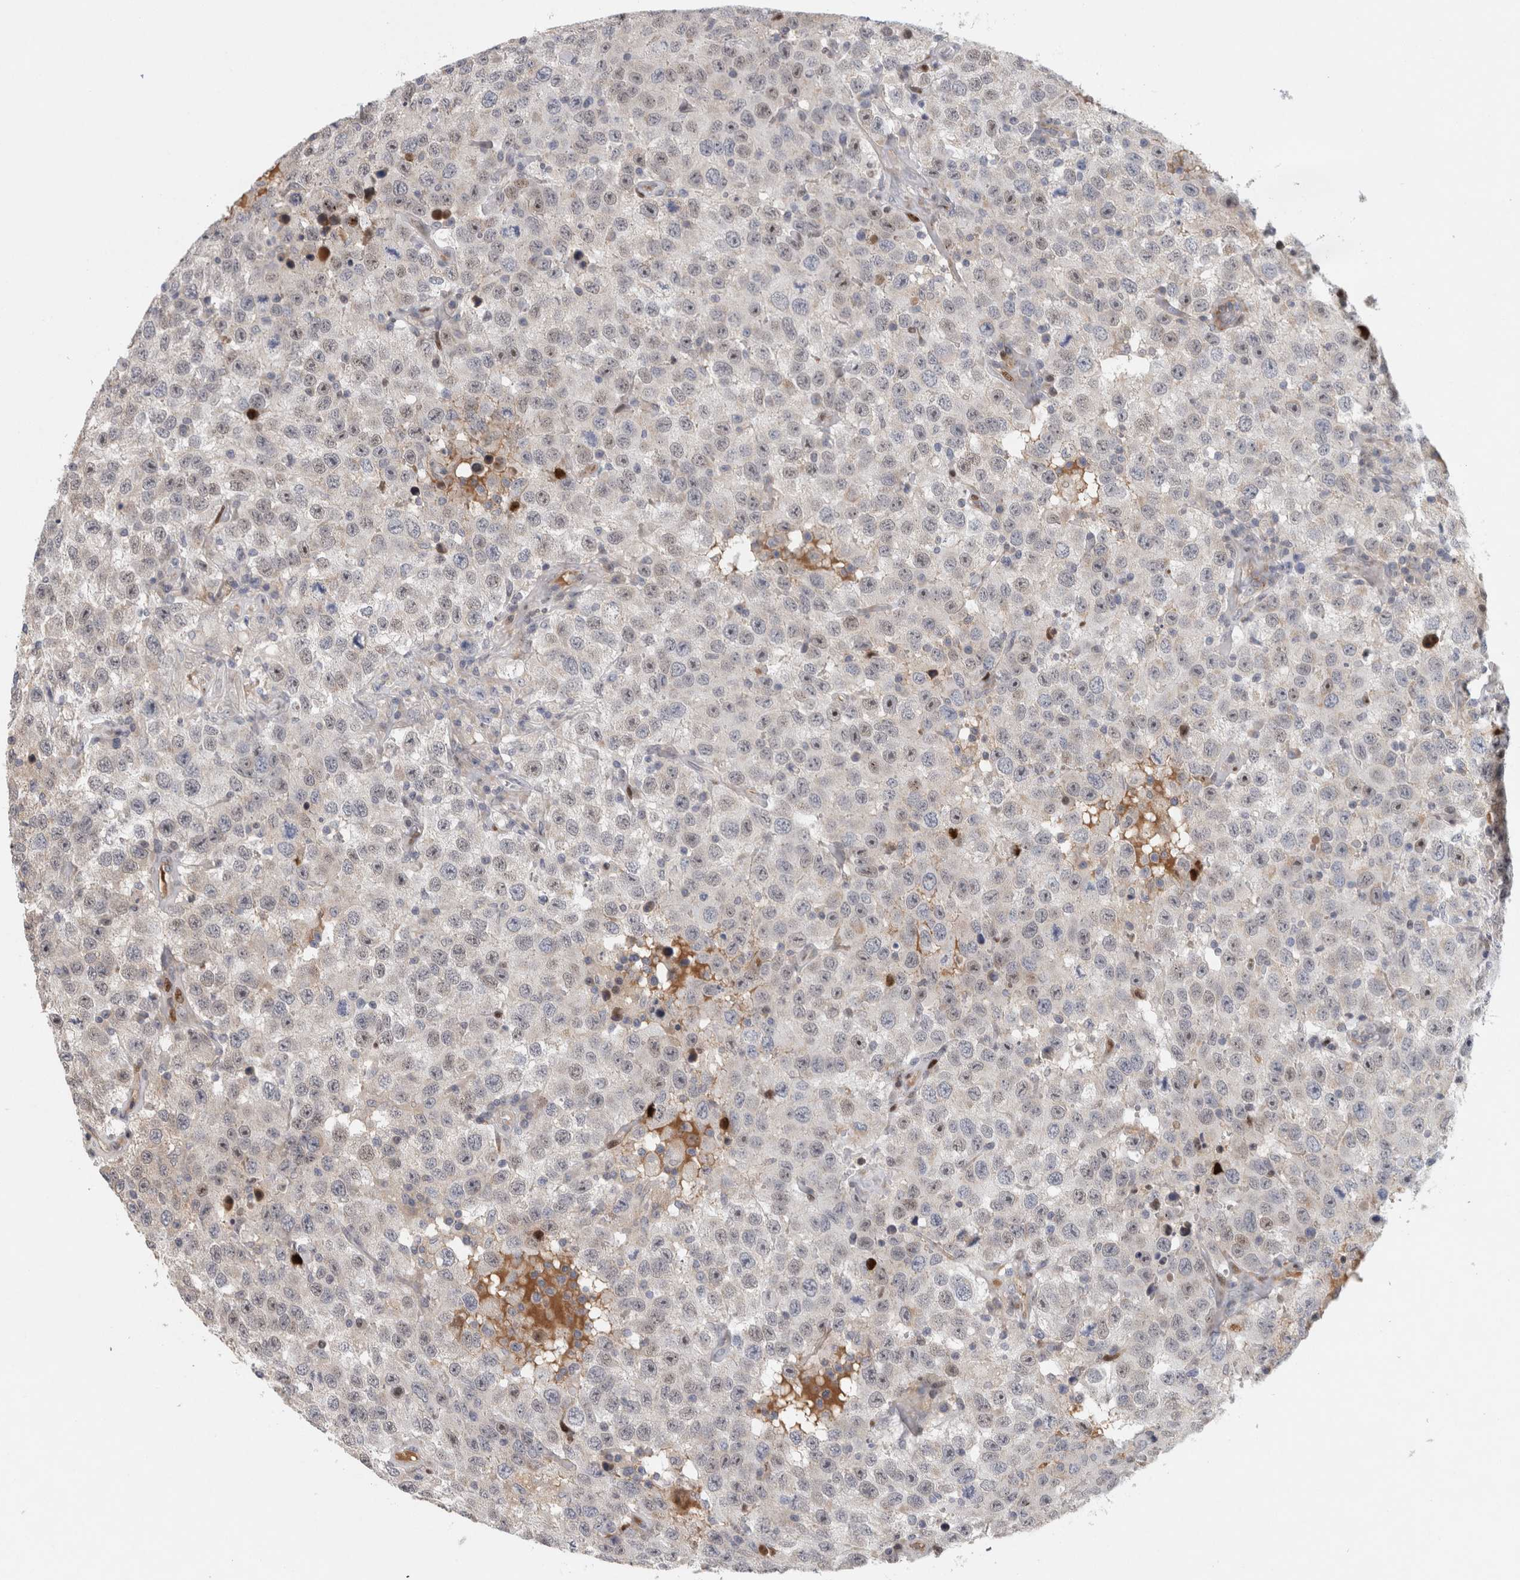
{"staining": {"intensity": "negative", "quantity": "none", "location": "none"}, "tissue": "testis cancer", "cell_type": "Tumor cells", "image_type": "cancer", "snomed": [{"axis": "morphology", "description": "Seminoma, NOS"}, {"axis": "topography", "description": "Testis"}], "caption": "A micrograph of seminoma (testis) stained for a protein demonstrates no brown staining in tumor cells.", "gene": "RBM48", "patient": {"sex": "male", "age": 41}}